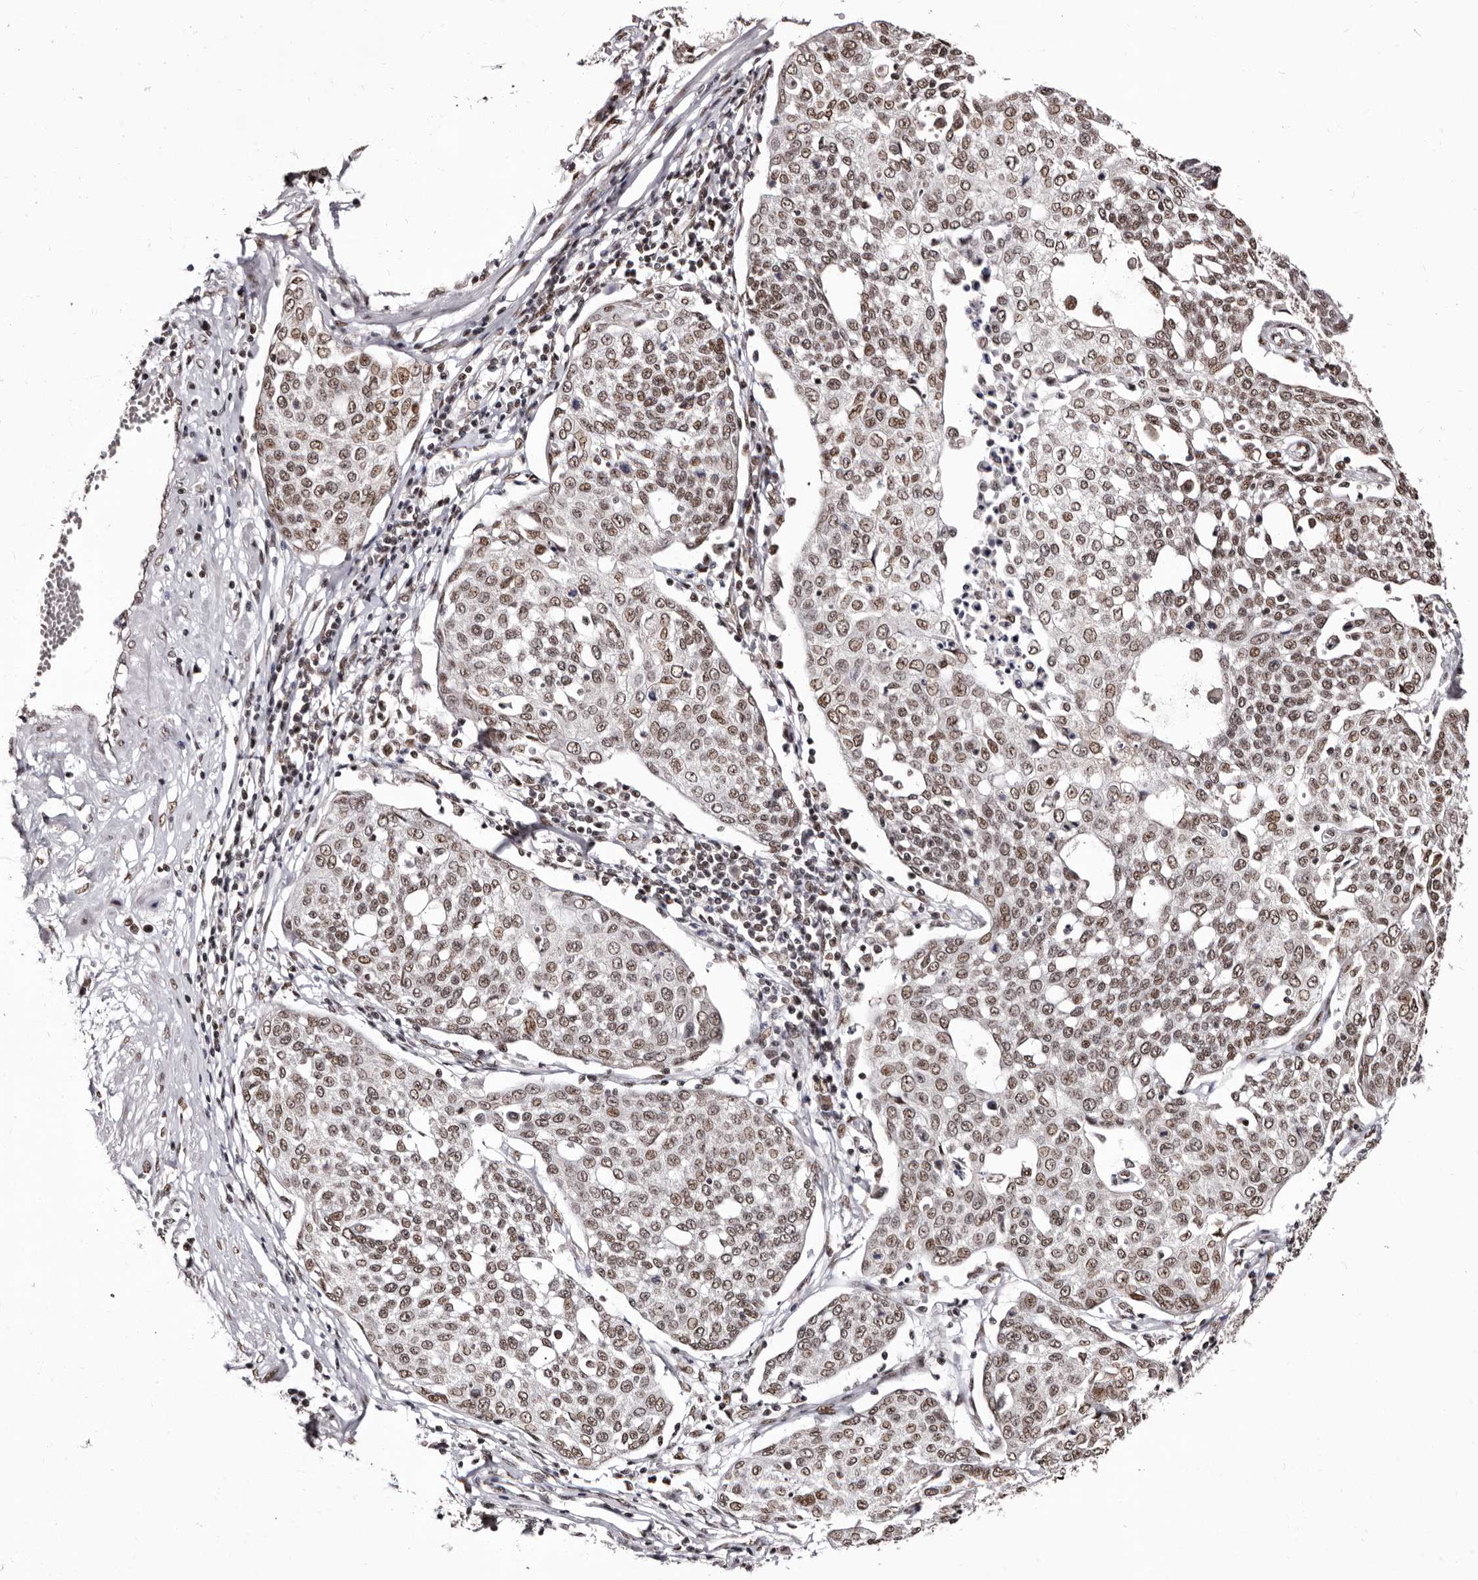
{"staining": {"intensity": "moderate", "quantity": ">75%", "location": "nuclear"}, "tissue": "cervical cancer", "cell_type": "Tumor cells", "image_type": "cancer", "snomed": [{"axis": "morphology", "description": "Squamous cell carcinoma, NOS"}, {"axis": "topography", "description": "Cervix"}], "caption": "DAB (3,3'-diaminobenzidine) immunohistochemical staining of cervical squamous cell carcinoma demonstrates moderate nuclear protein positivity in about >75% of tumor cells.", "gene": "ANAPC11", "patient": {"sex": "female", "age": 34}}